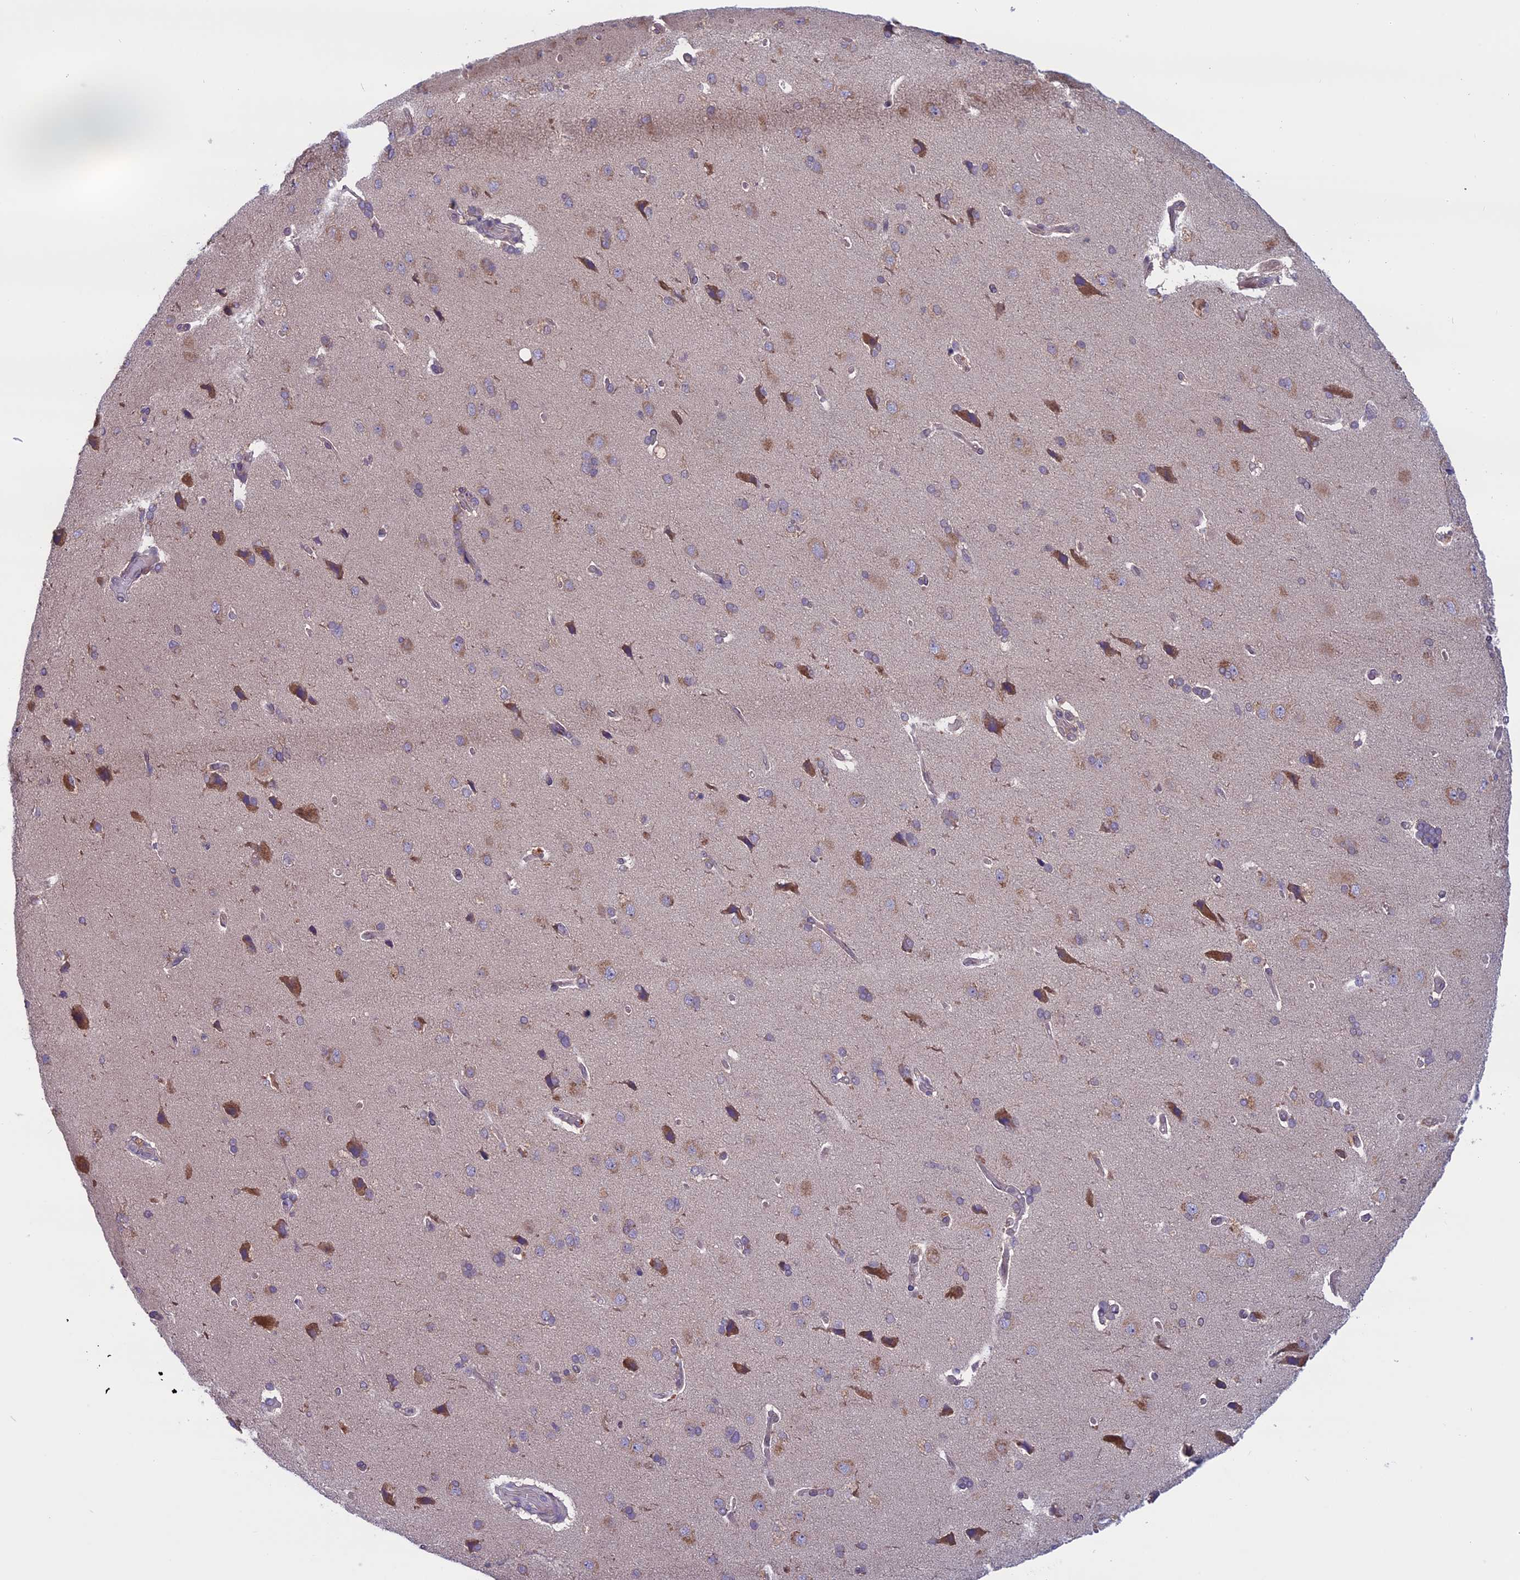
{"staining": {"intensity": "negative", "quantity": "none", "location": "none"}, "tissue": "cerebral cortex", "cell_type": "Endothelial cells", "image_type": "normal", "snomed": [{"axis": "morphology", "description": "Normal tissue, NOS"}, {"axis": "topography", "description": "Cerebral cortex"}], "caption": "There is no significant positivity in endothelial cells of cerebral cortex. (DAB (3,3'-diaminobenzidine) IHC, high magnification).", "gene": "DCTN5", "patient": {"sex": "male", "age": 62}}